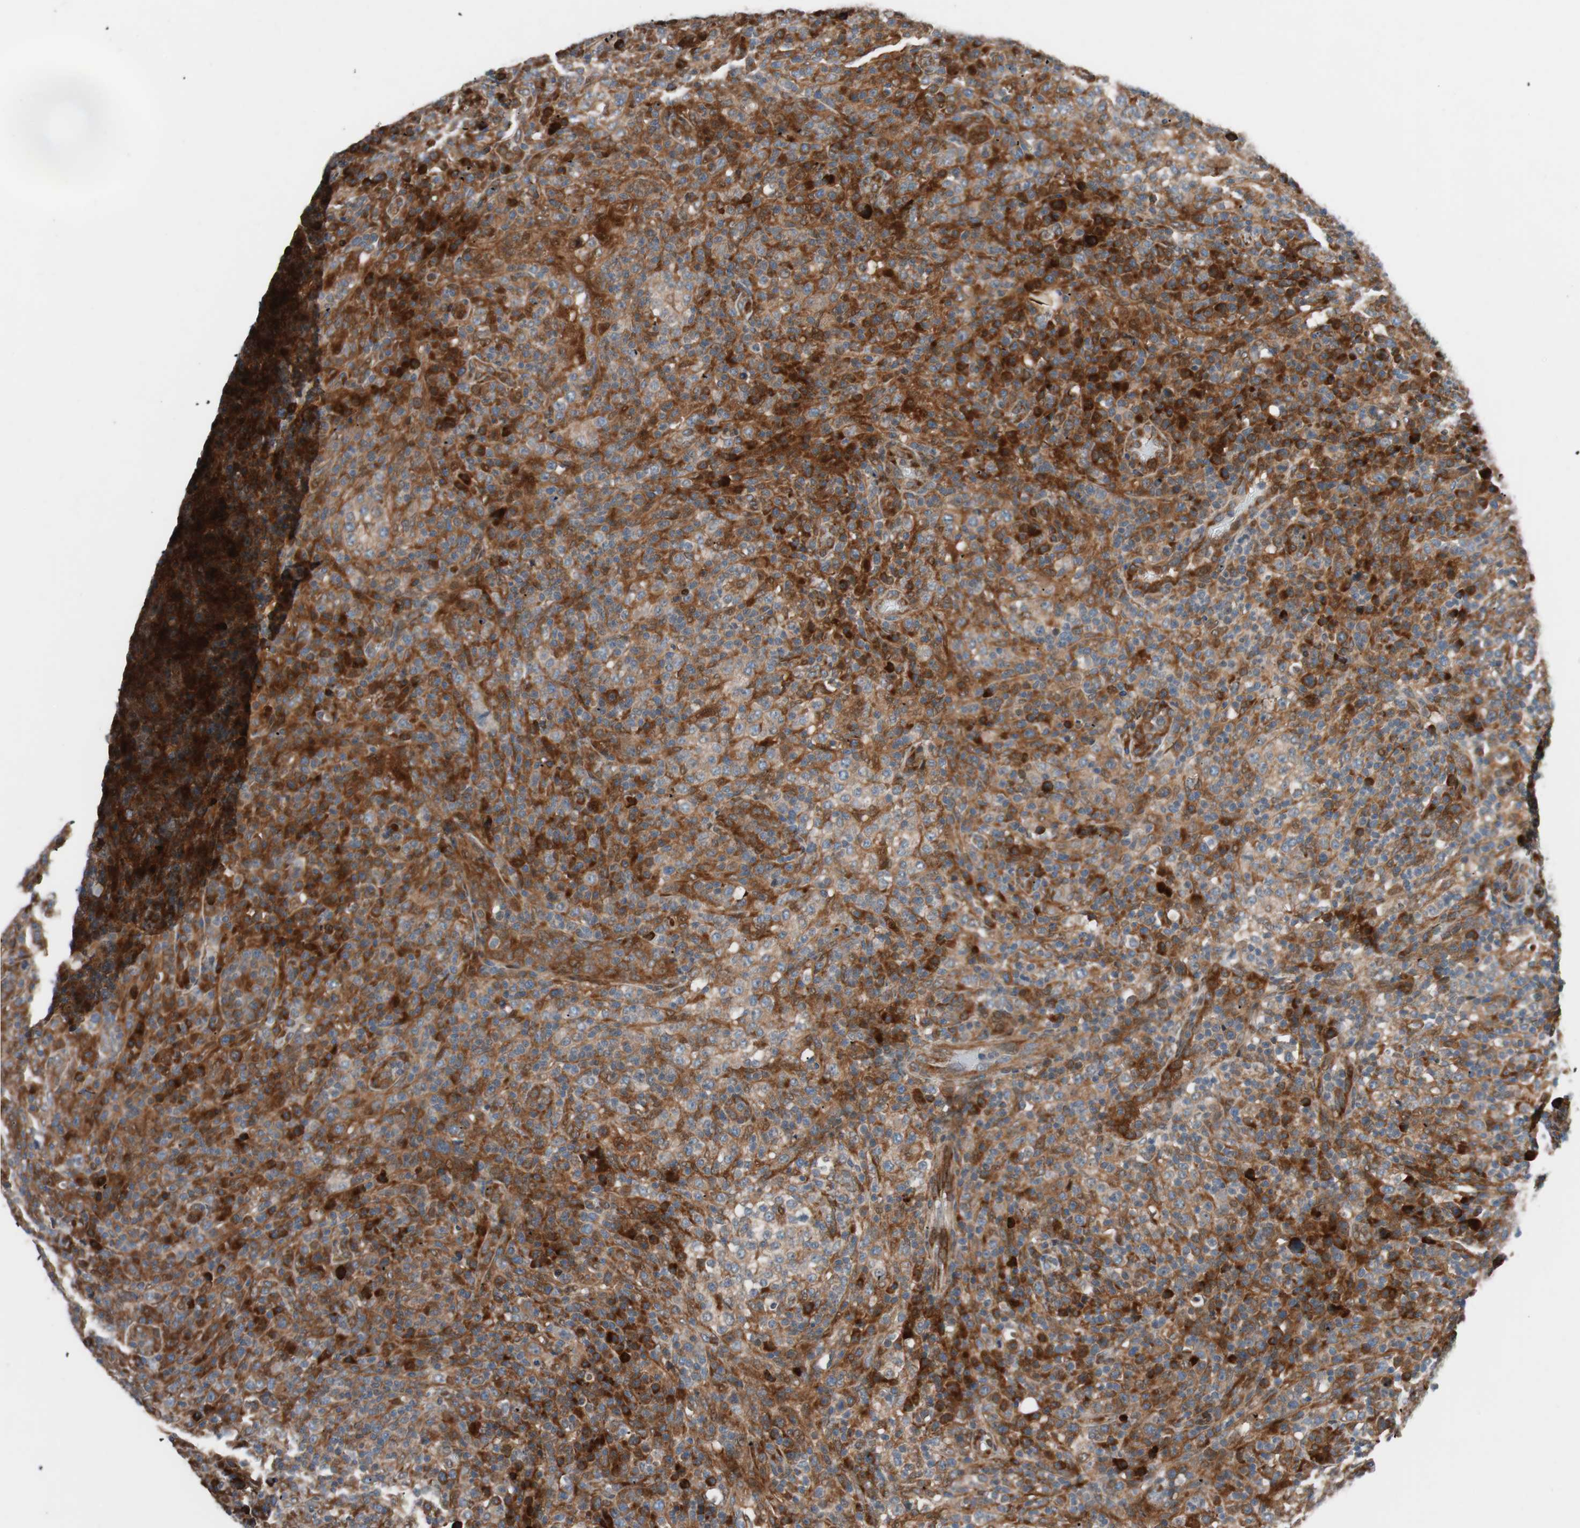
{"staining": {"intensity": "strong", "quantity": ">75%", "location": "cytoplasmic/membranous"}, "tissue": "lymphoma", "cell_type": "Tumor cells", "image_type": "cancer", "snomed": [{"axis": "morphology", "description": "Malignant lymphoma, non-Hodgkin's type, High grade"}, {"axis": "topography", "description": "Lymph node"}], "caption": "Human lymphoma stained for a protein (brown) displays strong cytoplasmic/membranous positive expression in about >75% of tumor cells.", "gene": "FAAH", "patient": {"sex": "female", "age": 76}}